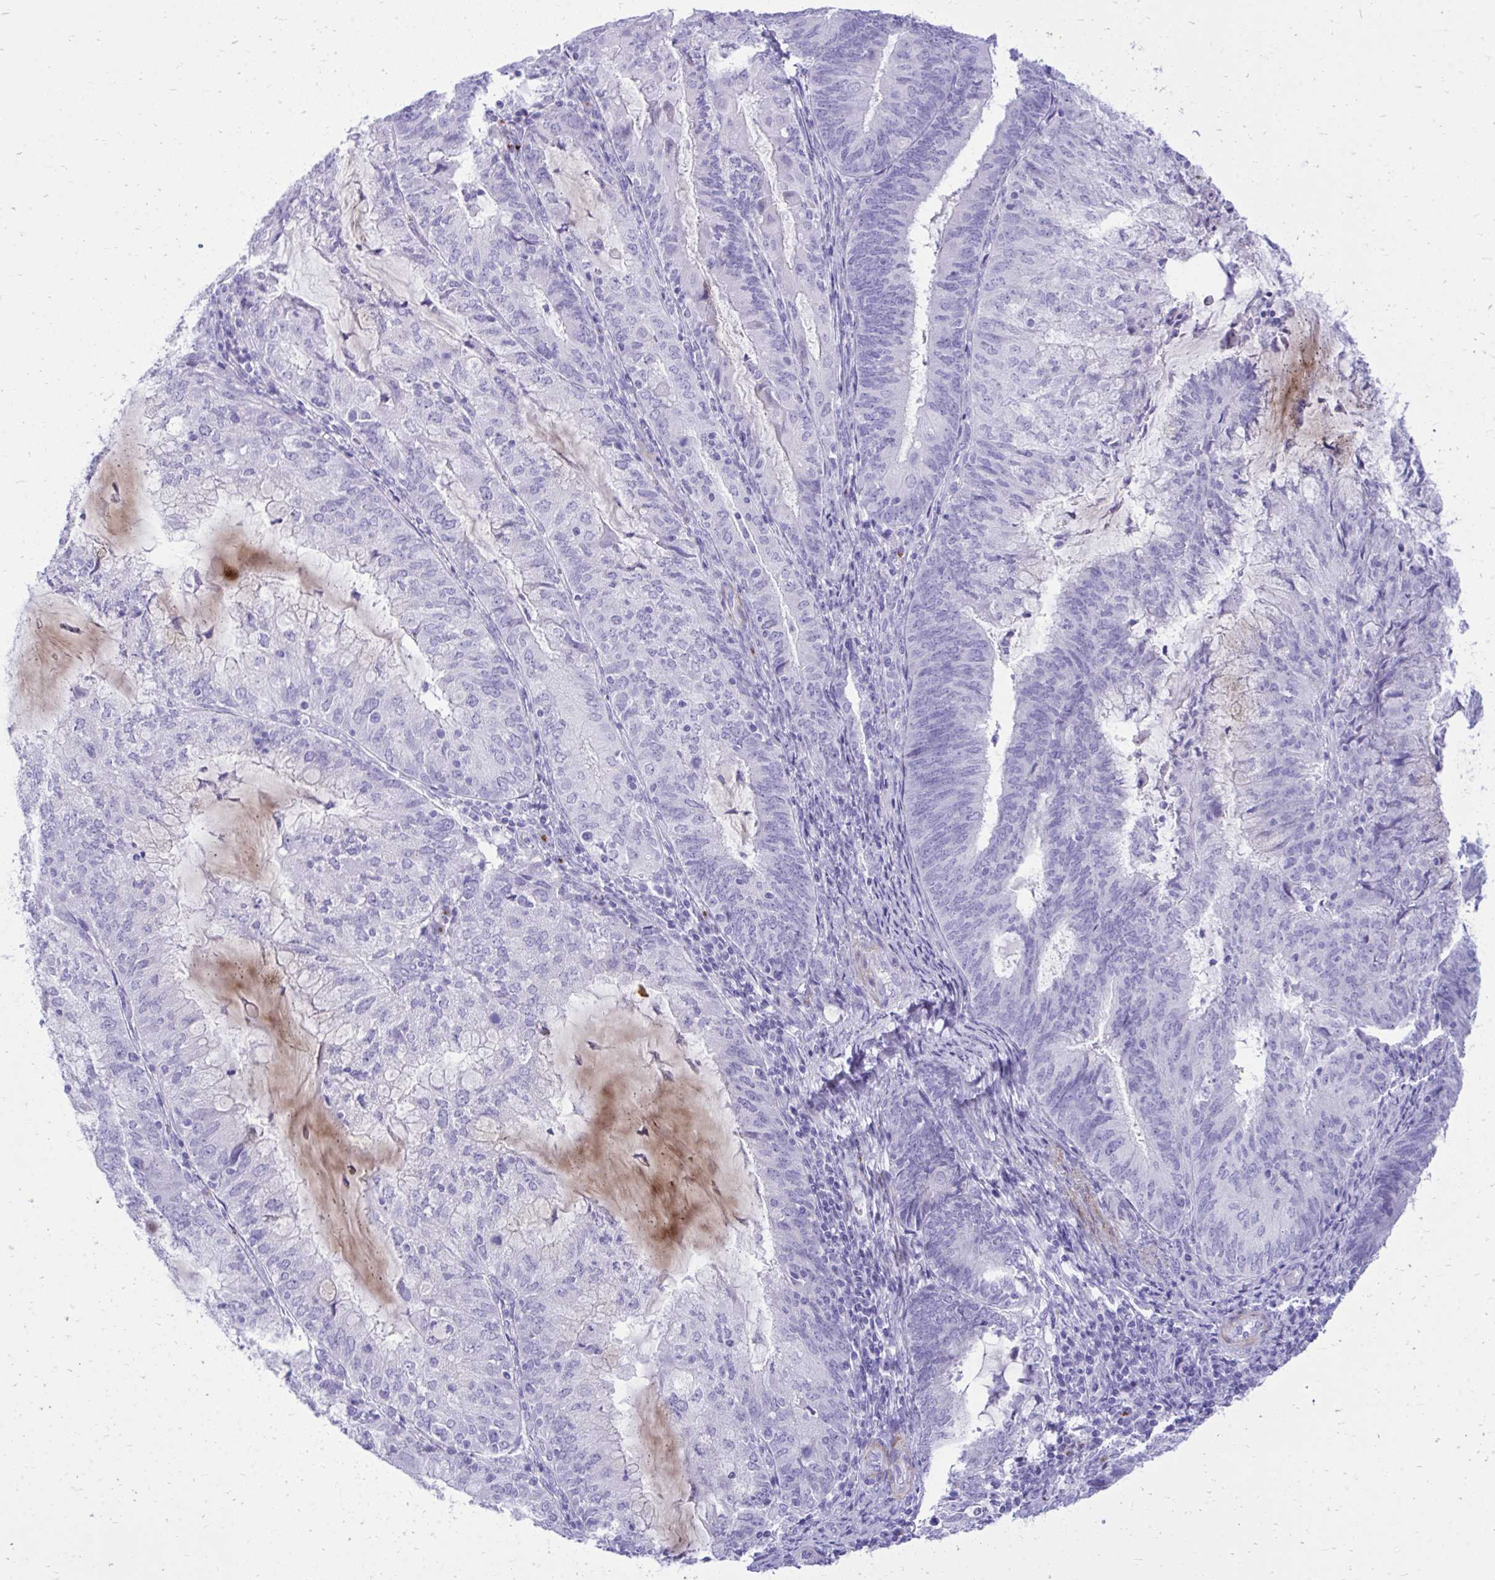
{"staining": {"intensity": "negative", "quantity": "none", "location": "none"}, "tissue": "endometrial cancer", "cell_type": "Tumor cells", "image_type": "cancer", "snomed": [{"axis": "morphology", "description": "Adenocarcinoma, NOS"}, {"axis": "topography", "description": "Endometrium"}], "caption": "Image shows no protein staining in tumor cells of endometrial cancer (adenocarcinoma) tissue.", "gene": "ANKDD1B", "patient": {"sex": "female", "age": 81}}